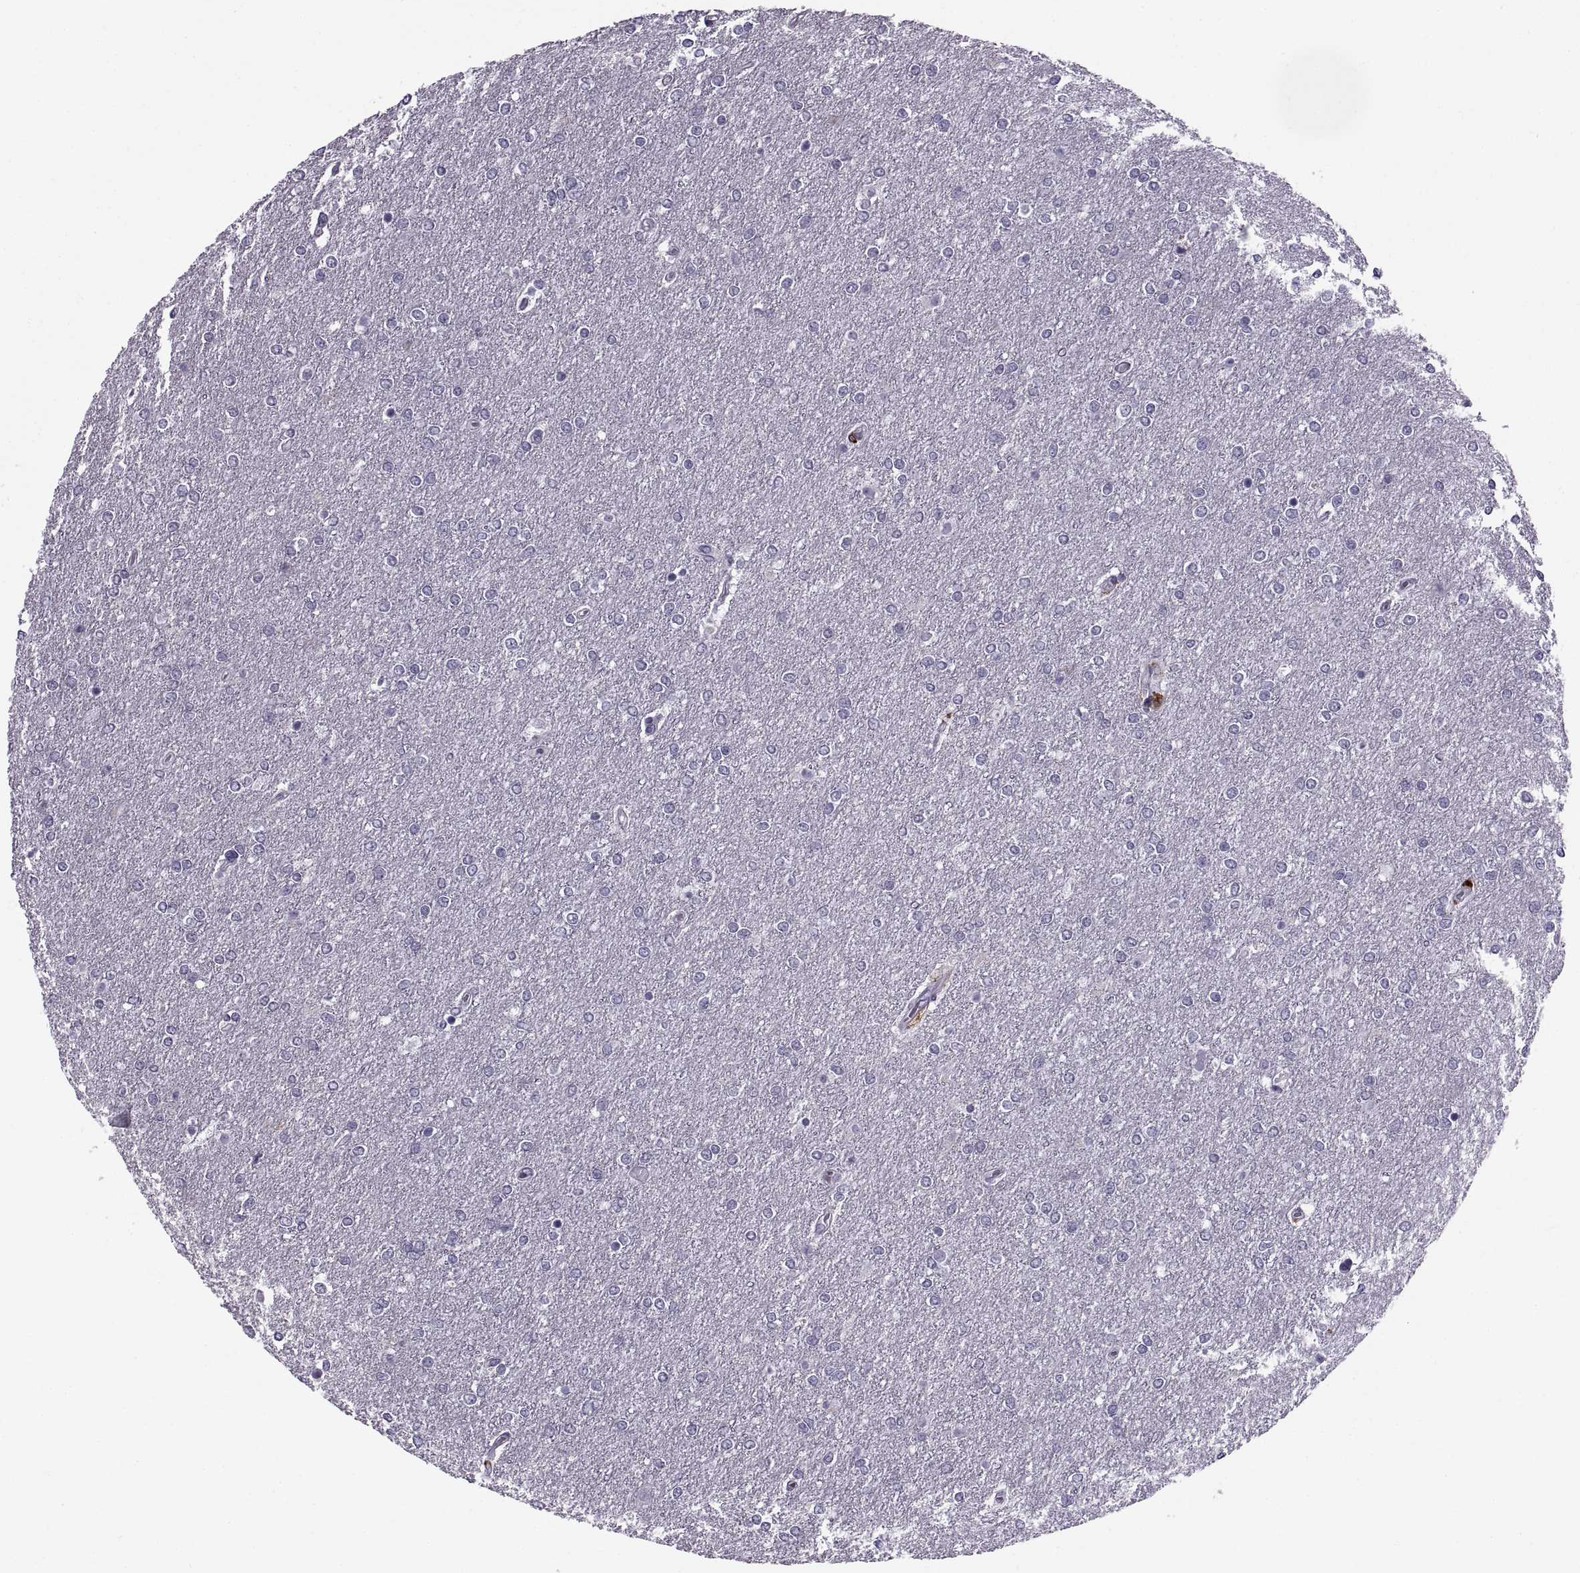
{"staining": {"intensity": "negative", "quantity": "none", "location": "none"}, "tissue": "glioma", "cell_type": "Tumor cells", "image_type": "cancer", "snomed": [{"axis": "morphology", "description": "Glioma, malignant, High grade"}, {"axis": "topography", "description": "Brain"}], "caption": "High-grade glioma (malignant) stained for a protein using IHC displays no staining tumor cells.", "gene": "CALCR", "patient": {"sex": "female", "age": 61}}